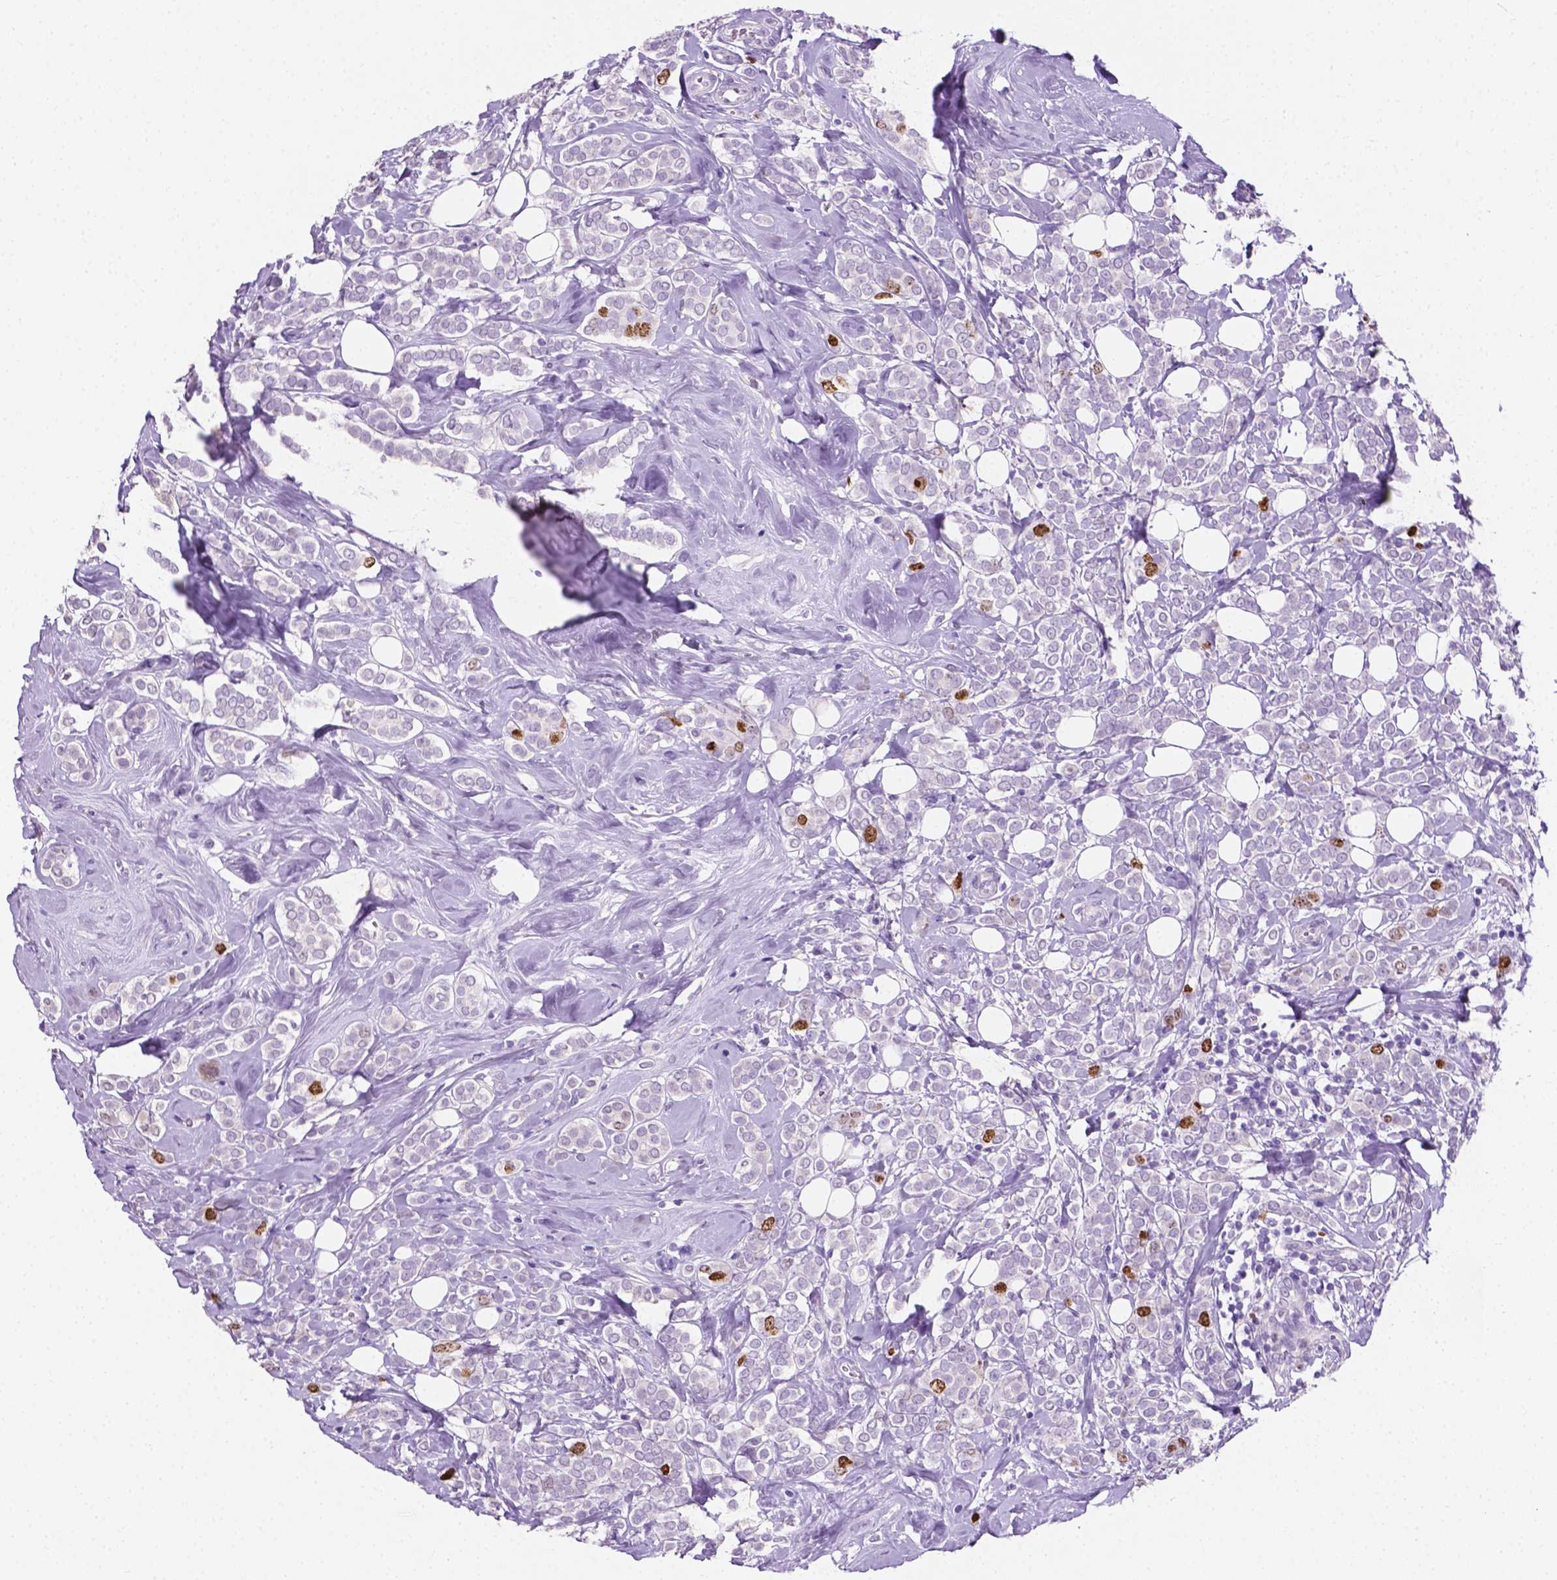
{"staining": {"intensity": "moderate", "quantity": "<25%", "location": "nuclear"}, "tissue": "breast cancer", "cell_type": "Tumor cells", "image_type": "cancer", "snomed": [{"axis": "morphology", "description": "Lobular carcinoma"}, {"axis": "topography", "description": "Breast"}], "caption": "Immunohistochemical staining of human lobular carcinoma (breast) exhibits low levels of moderate nuclear protein positivity in about <25% of tumor cells.", "gene": "SIAH2", "patient": {"sex": "female", "age": 49}}